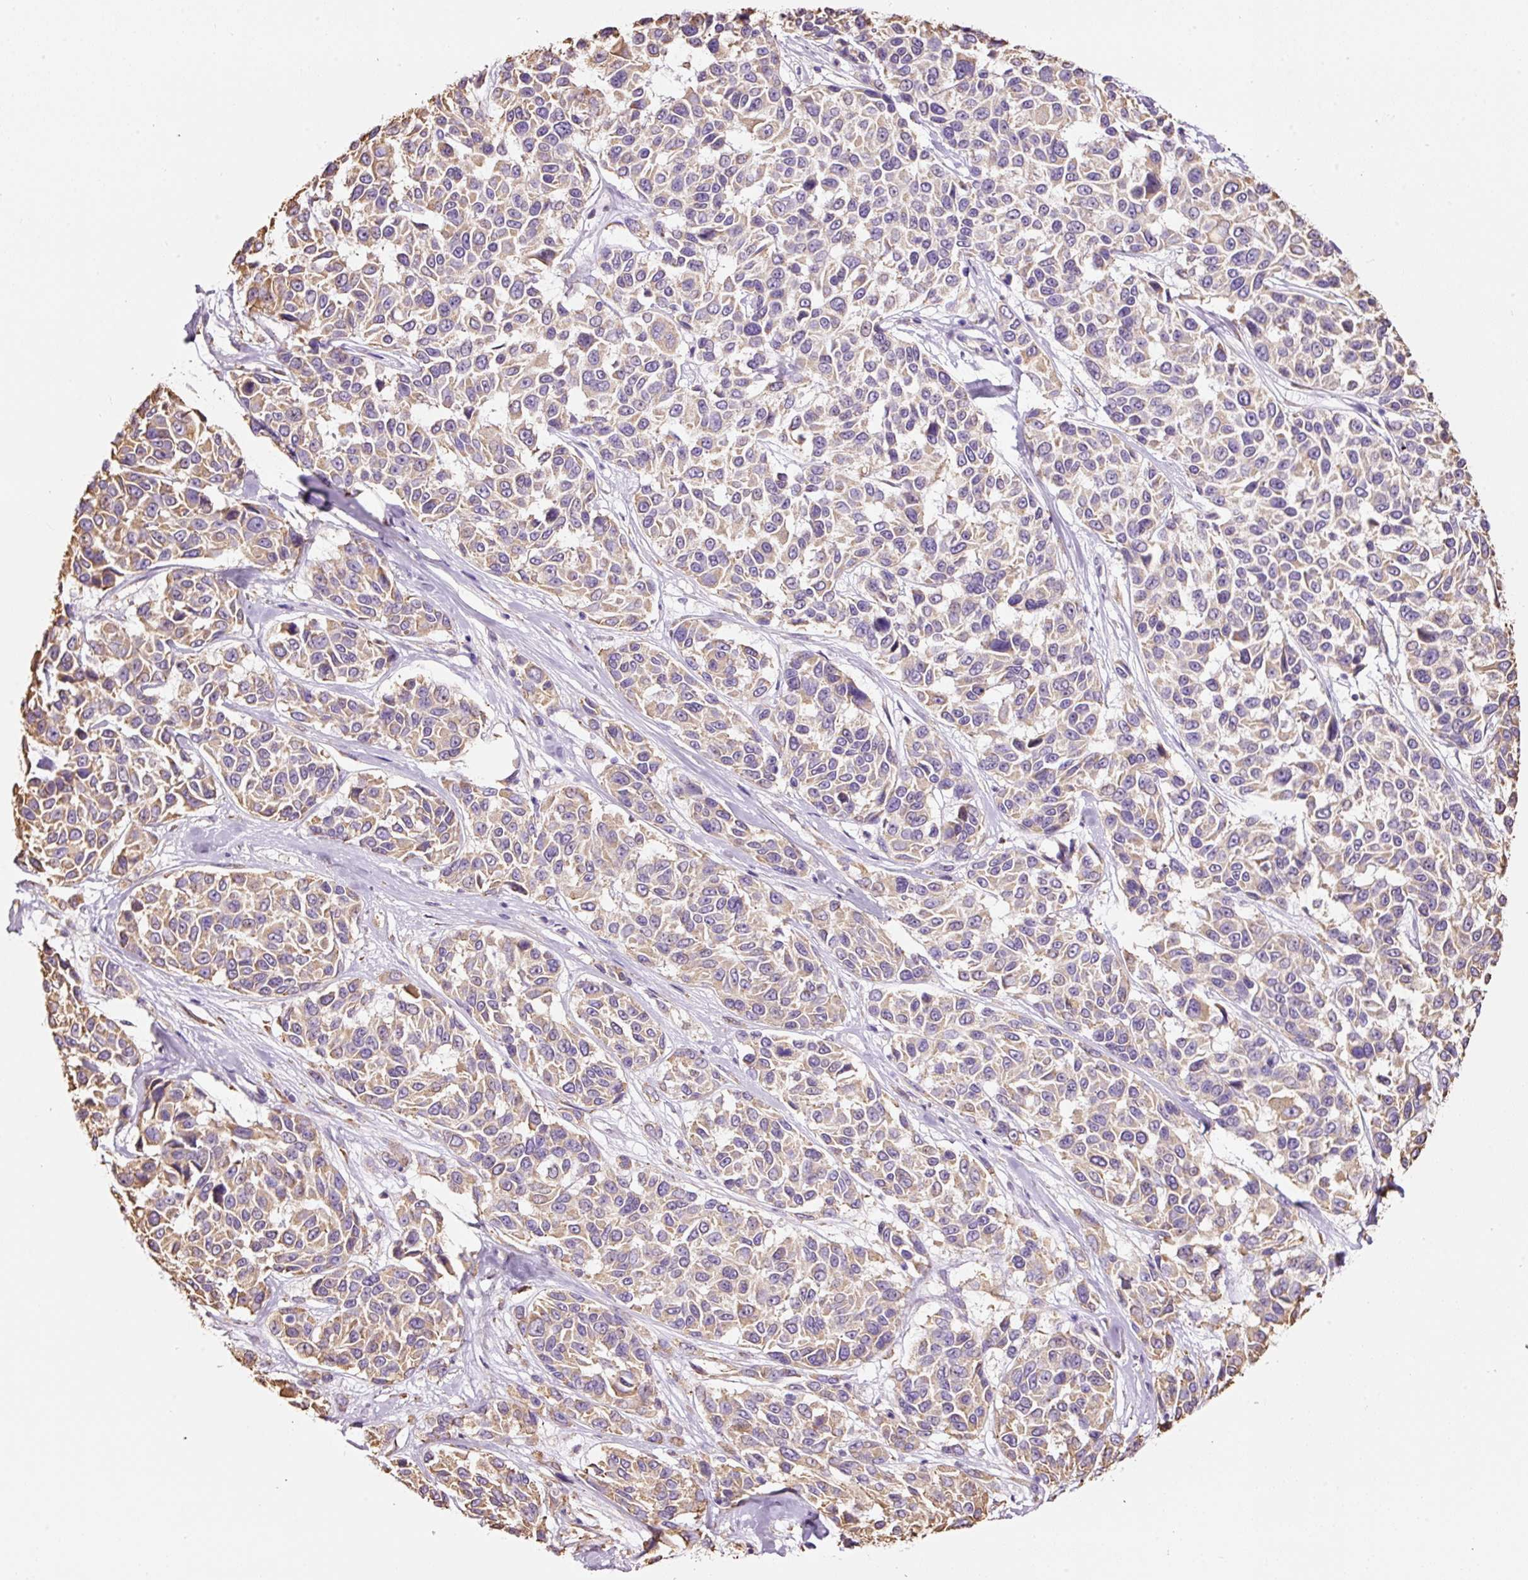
{"staining": {"intensity": "weak", "quantity": ">75%", "location": "cytoplasmic/membranous"}, "tissue": "melanoma", "cell_type": "Tumor cells", "image_type": "cancer", "snomed": [{"axis": "morphology", "description": "Malignant melanoma, NOS"}, {"axis": "topography", "description": "Skin"}], "caption": "This image reveals malignant melanoma stained with immunohistochemistry (IHC) to label a protein in brown. The cytoplasmic/membranous of tumor cells show weak positivity for the protein. Nuclei are counter-stained blue.", "gene": "GCG", "patient": {"sex": "female", "age": 66}}